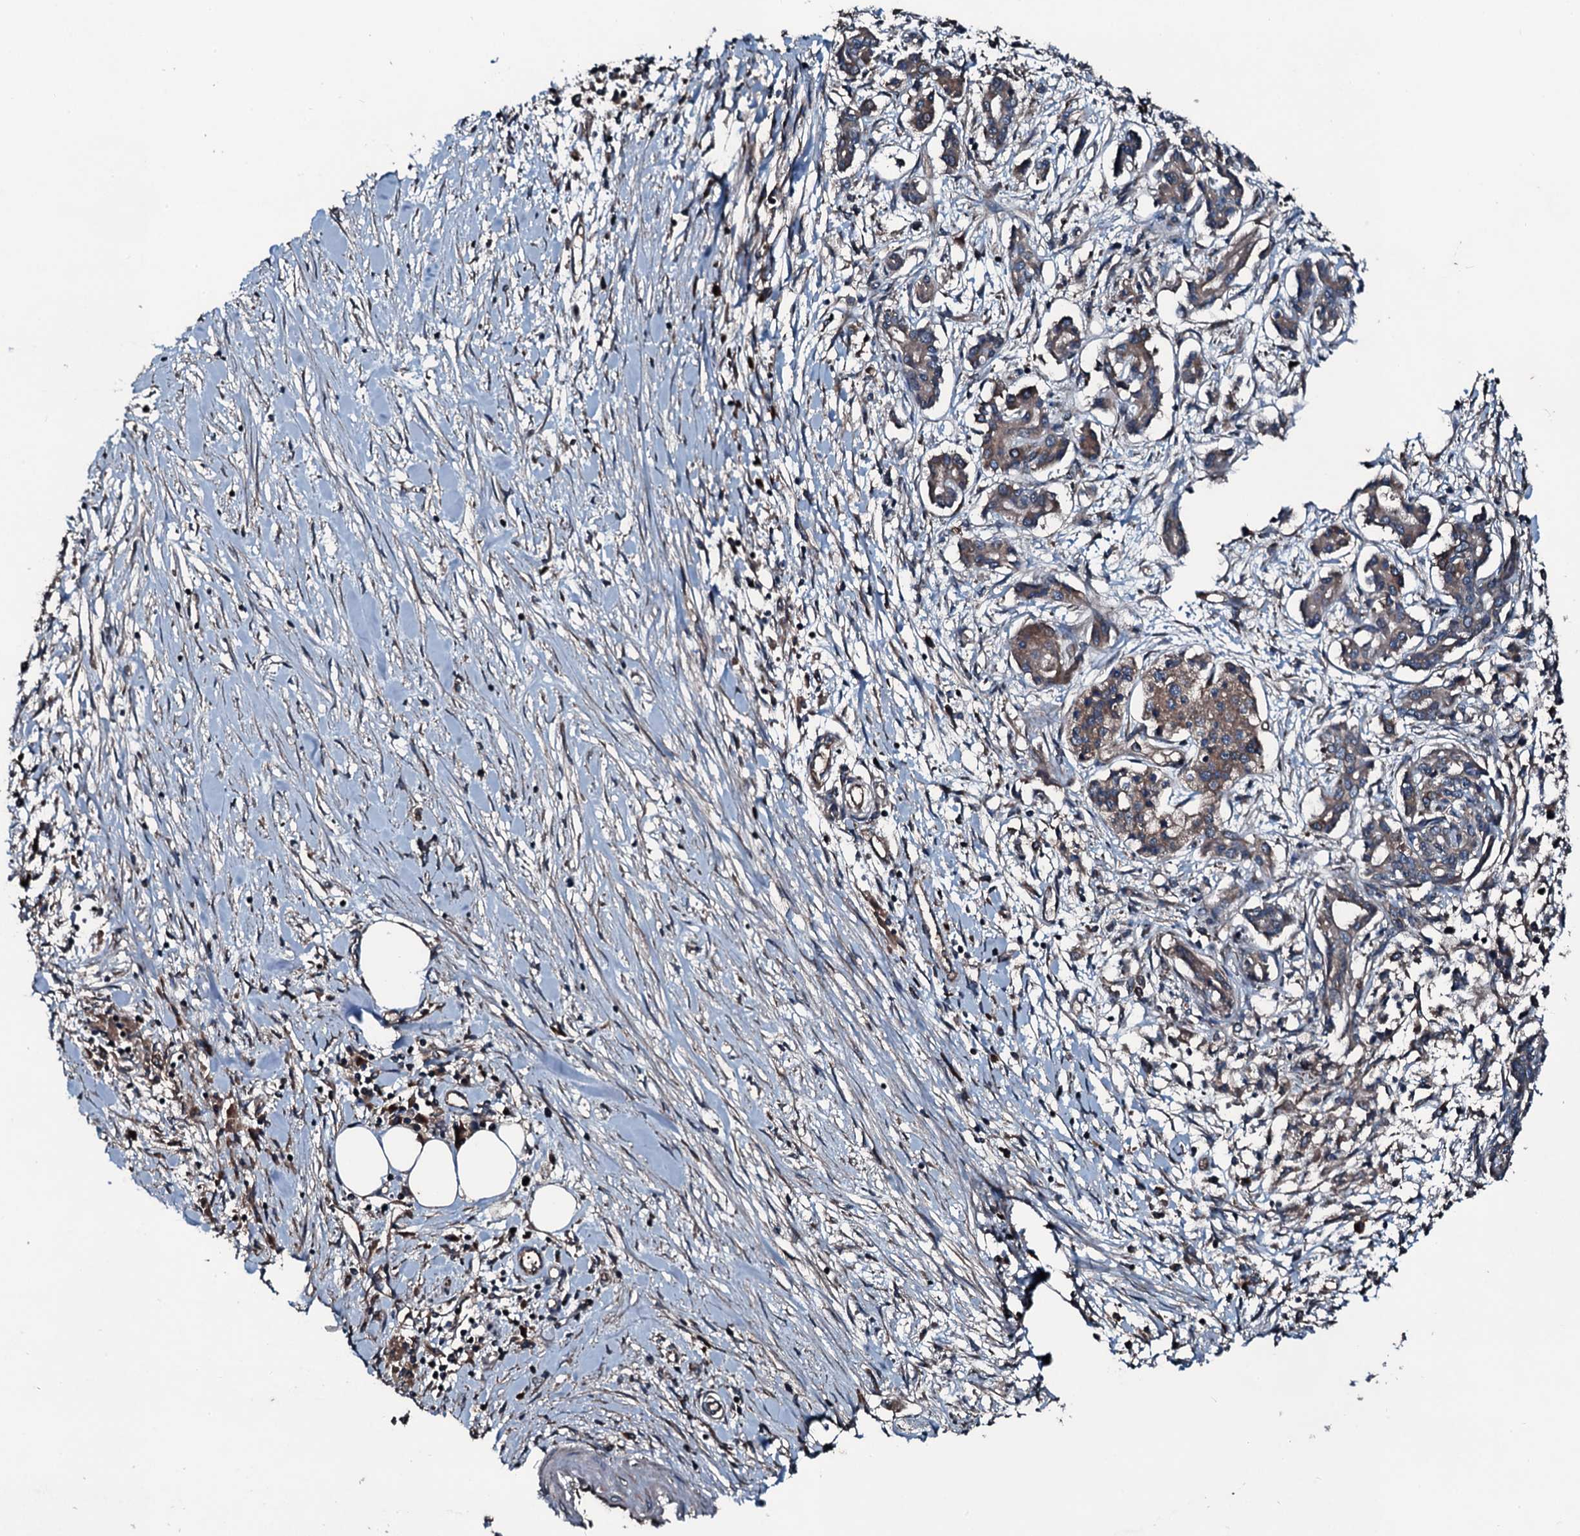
{"staining": {"intensity": "moderate", "quantity": ">75%", "location": "cytoplasmic/membranous"}, "tissue": "pancreatic cancer", "cell_type": "Tumor cells", "image_type": "cancer", "snomed": [{"axis": "morphology", "description": "Adenocarcinoma, NOS"}, {"axis": "topography", "description": "Pancreas"}], "caption": "Pancreatic cancer (adenocarcinoma) was stained to show a protein in brown. There is medium levels of moderate cytoplasmic/membranous expression in approximately >75% of tumor cells.", "gene": "AARS1", "patient": {"sex": "female", "age": 50}}